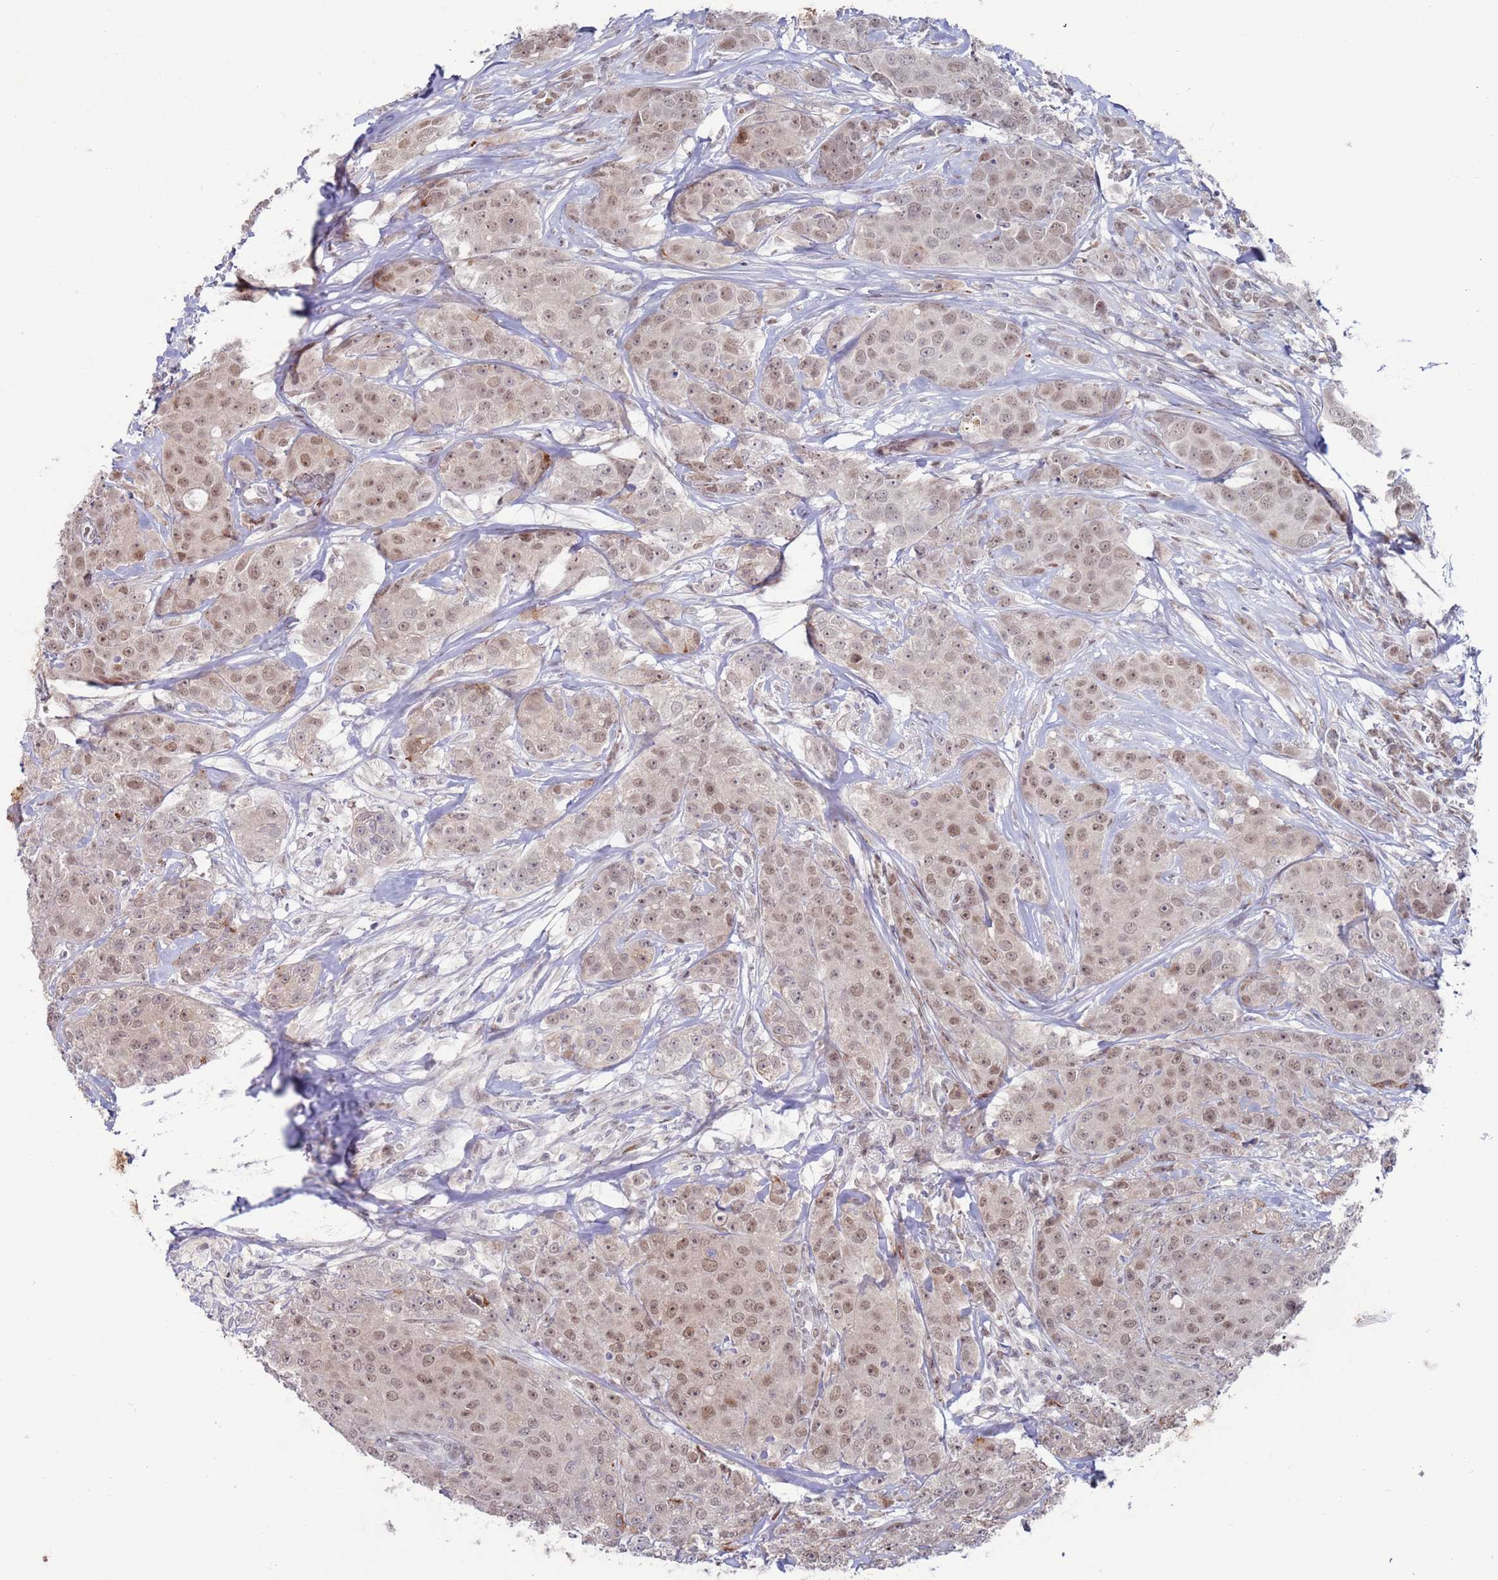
{"staining": {"intensity": "moderate", "quantity": "25%-75%", "location": "nuclear"}, "tissue": "breast cancer", "cell_type": "Tumor cells", "image_type": "cancer", "snomed": [{"axis": "morphology", "description": "Duct carcinoma"}, {"axis": "topography", "description": "Breast"}], "caption": "A medium amount of moderate nuclear staining is appreciated in approximately 25%-75% of tumor cells in breast cancer (intraductal carcinoma) tissue.", "gene": "FBXO27", "patient": {"sex": "female", "age": 43}}